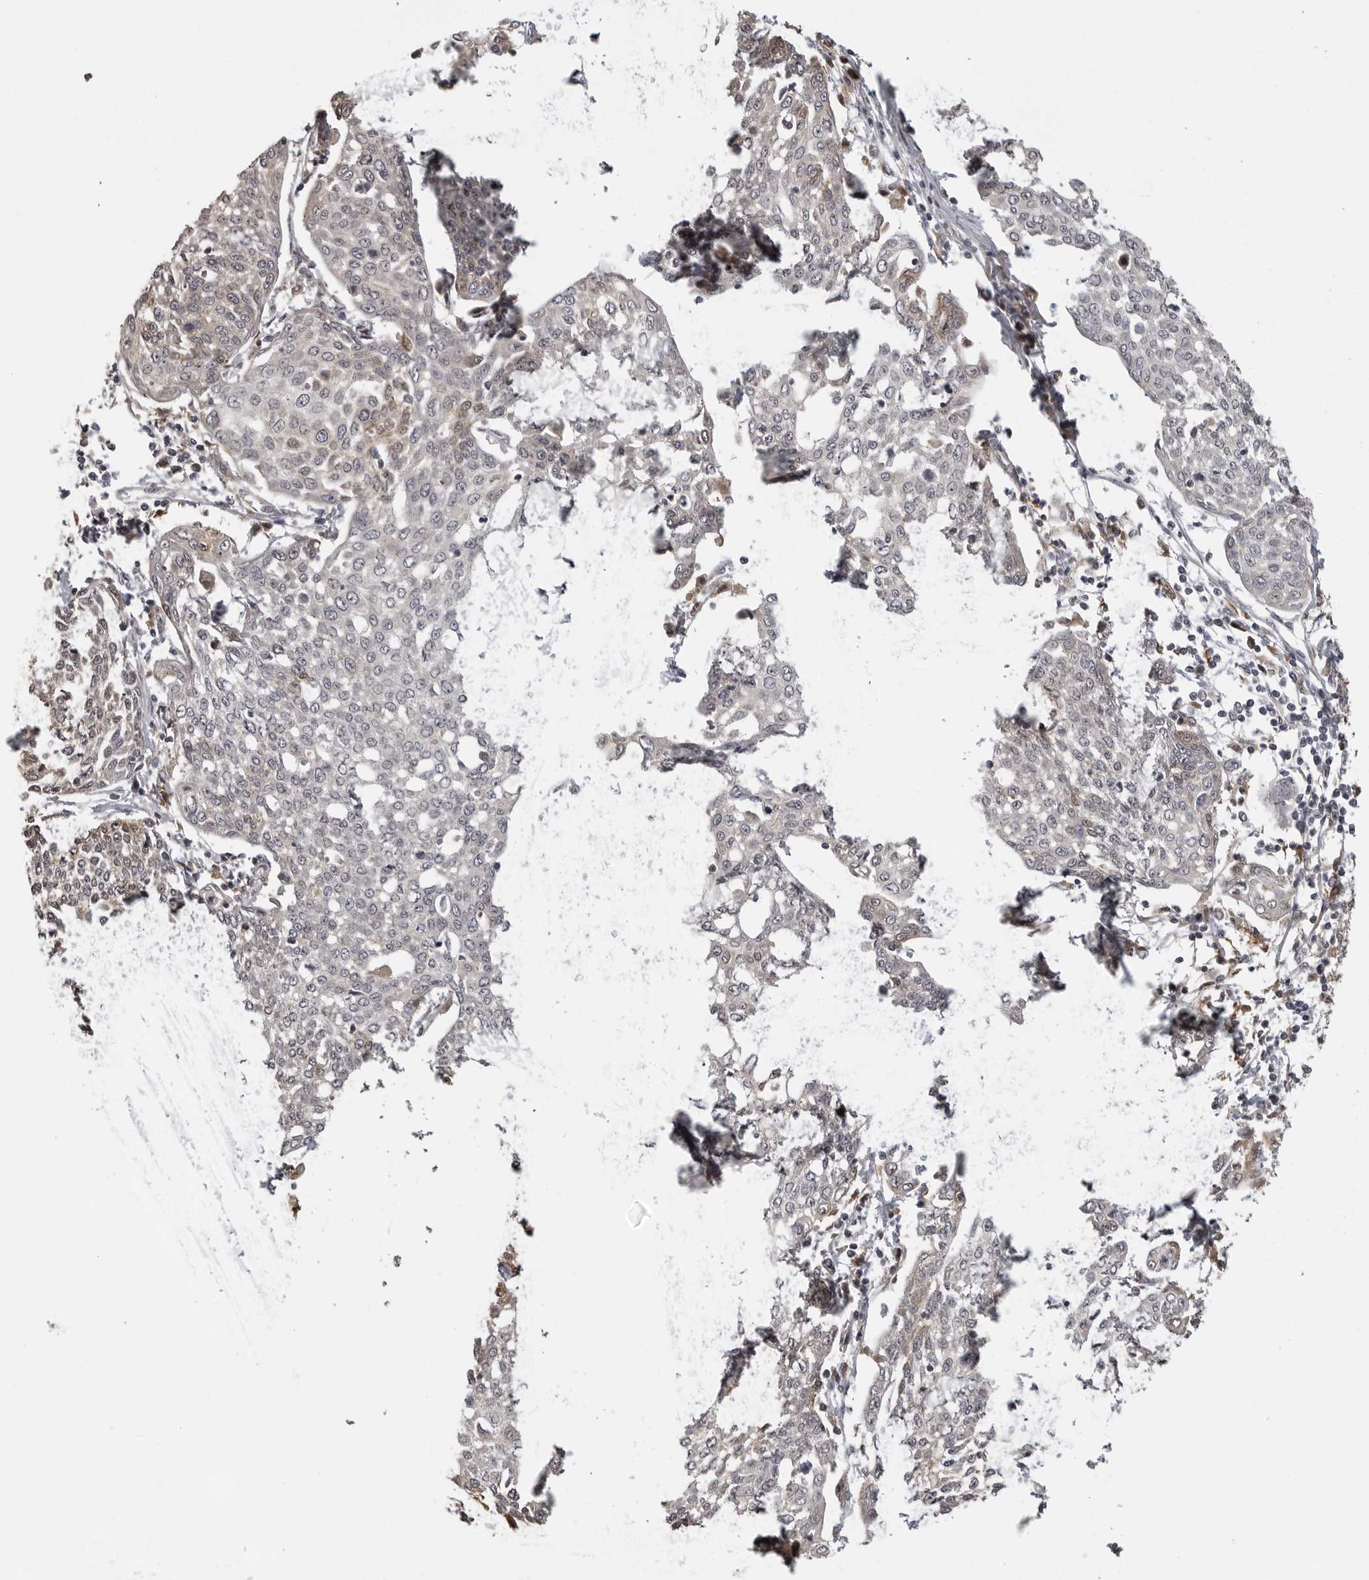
{"staining": {"intensity": "negative", "quantity": "none", "location": "none"}, "tissue": "cervical cancer", "cell_type": "Tumor cells", "image_type": "cancer", "snomed": [{"axis": "morphology", "description": "Squamous cell carcinoma, NOS"}, {"axis": "topography", "description": "Cervix"}], "caption": "This is an IHC photomicrograph of cervical cancer. There is no positivity in tumor cells.", "gene": "IDO1", "patient": {"sex": "female", "age": 34}}